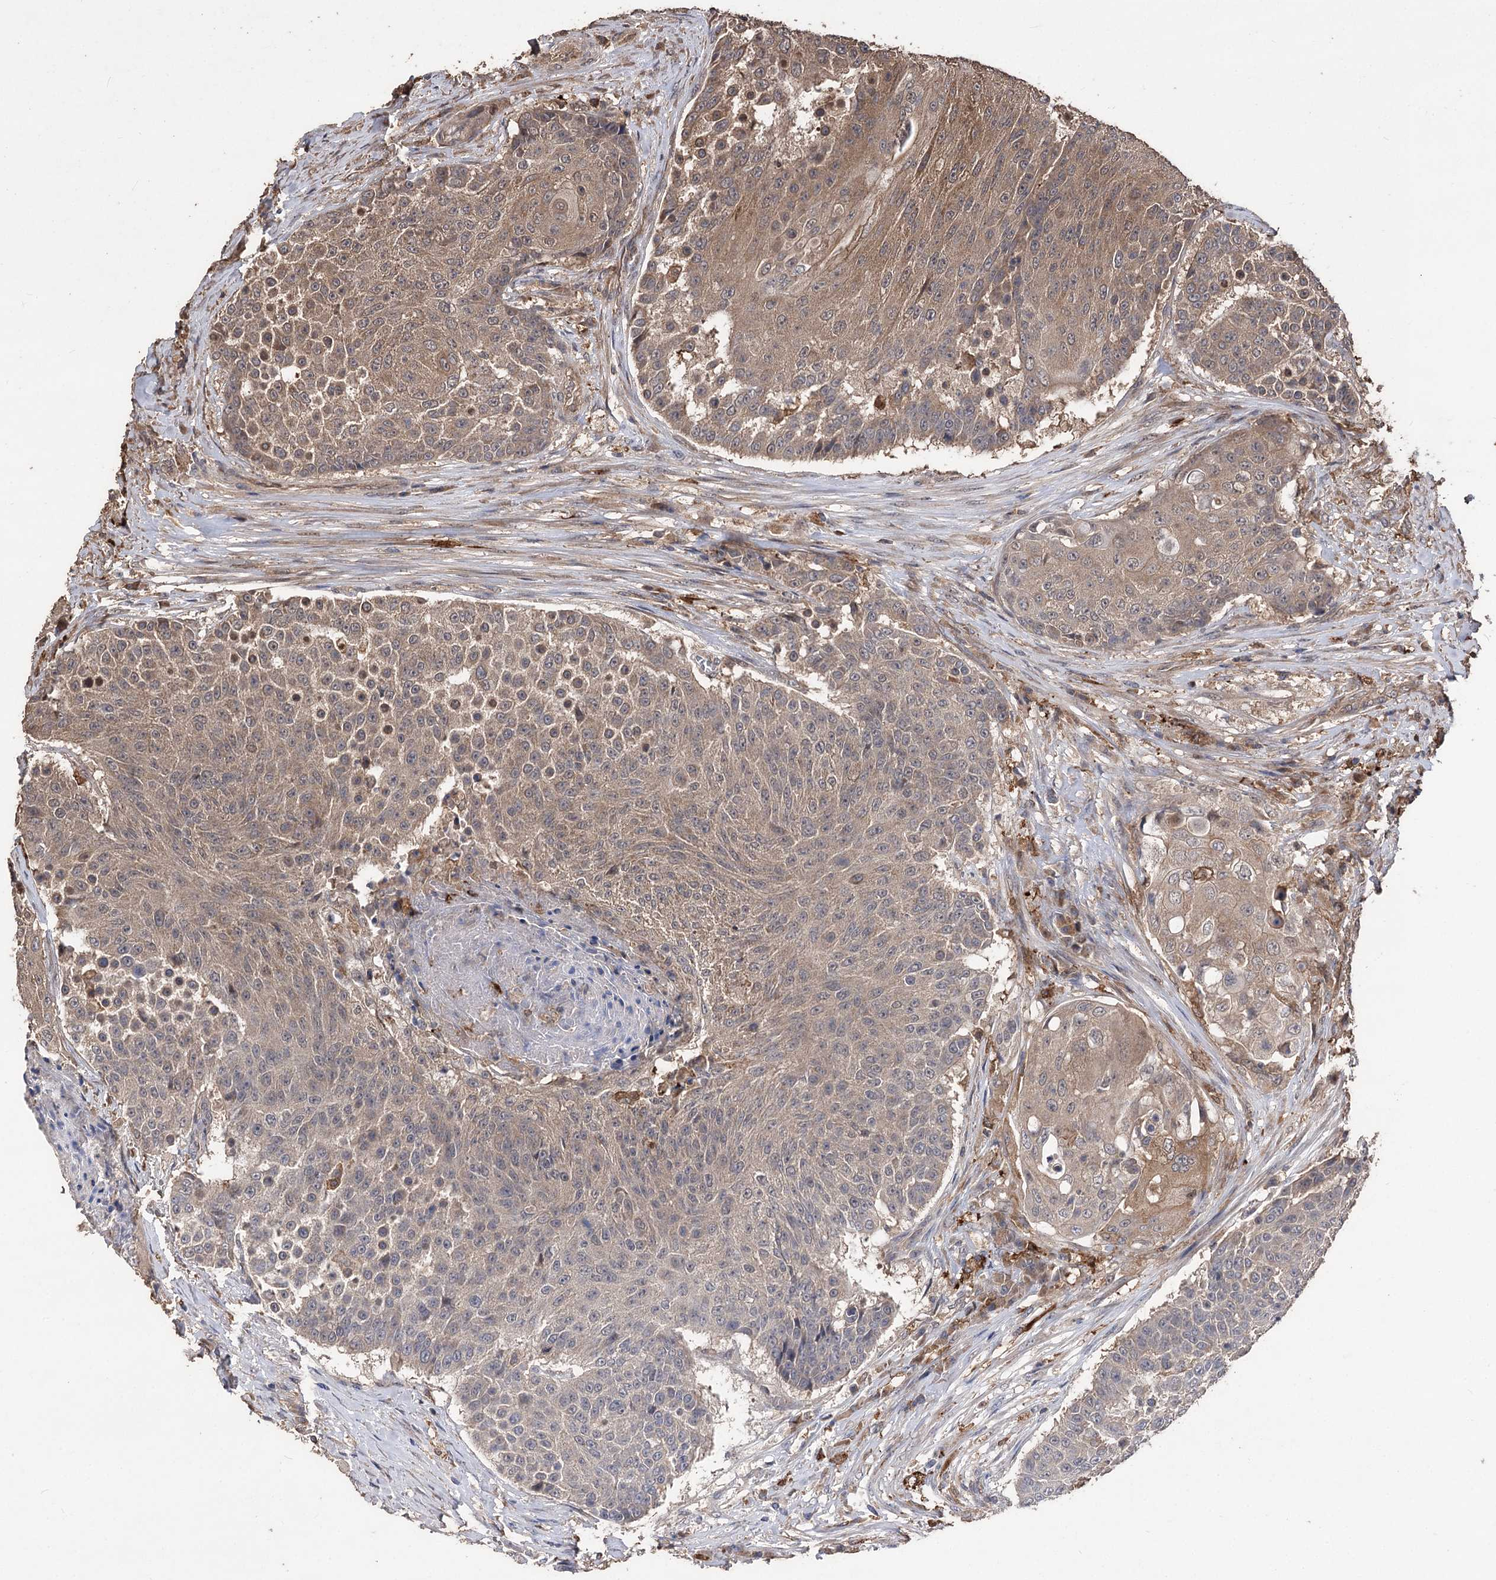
{"staining": {"intensity": "moderate", "quantity": "25%-75%", "location": "cytoplasmic/membranous"}, "tissue": "urothelial cancer", "cell_type": "Tumor cells", "image_type": "cancer", "snomed": [{"axis": "morphology", "description": "Urothelial carcinoma, High grade"}, {"axis": "topography", "description": "Urinary bladder"}], "caption": "Brown immunohistochemical staining in urothelial cancer shows moderate cytoplasmic/membranous positivity in about 25%-75% of tumor cells.", "gene": "RASSF3", "patient": {"sex": "female", "age": 63}}